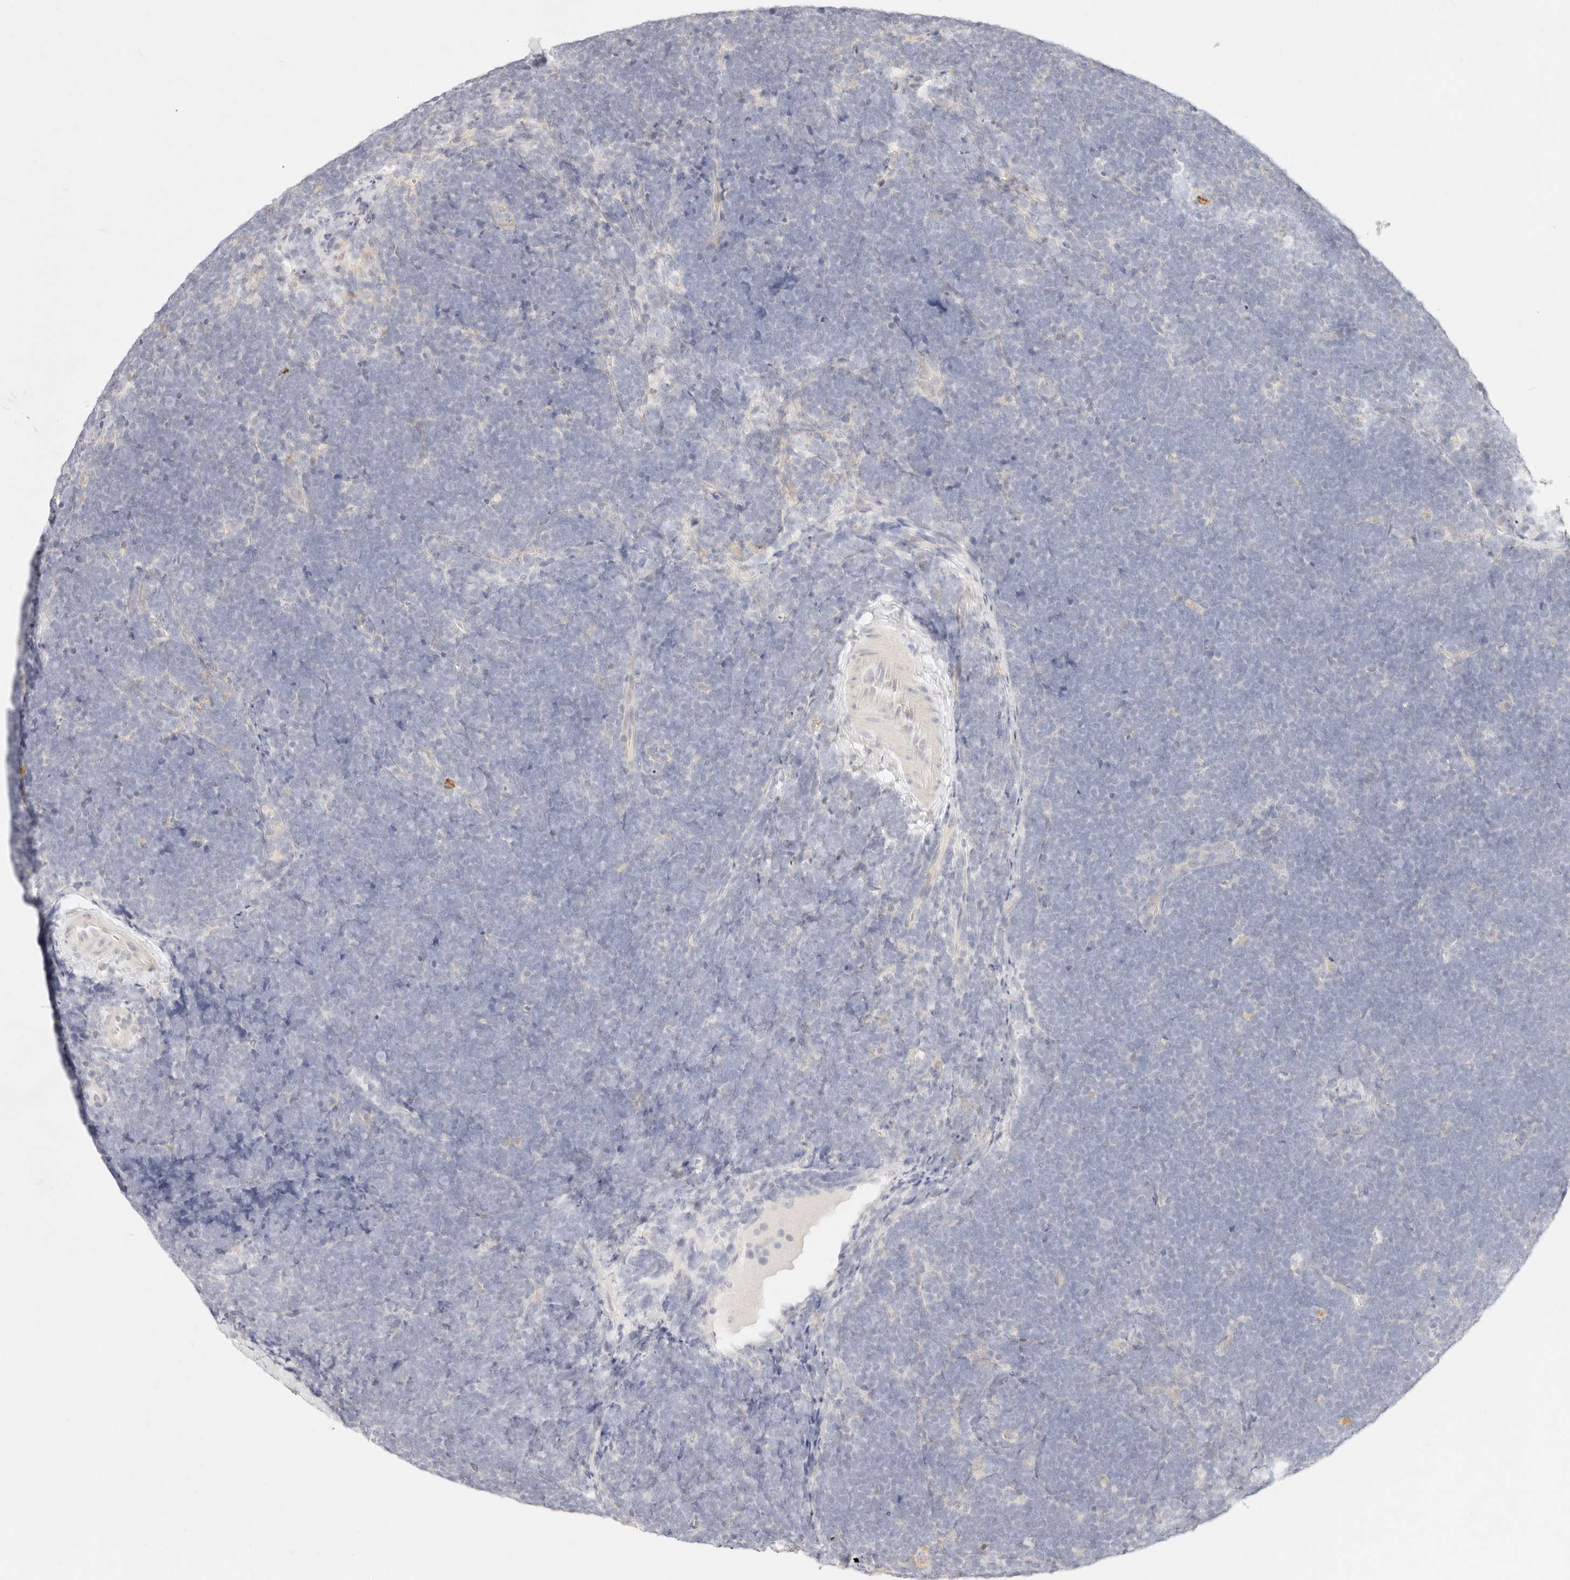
{"staining": {"intensity": "negative", "quantity": "none", "location": "none"}, "tissue": "lymphoma", "cell_type": "Tumor cells", "image_type": "cancer", "snomed": [{"axis": "morphology", "description": "Malignant lymphoma, non-Hodgkin's type, High grade"}, {"axis": "topography", "description": "Lymph node"}], "caption": "Immunohistochemistry (IHC) photomicrograph of human malignant lymphoma, non-Hodgkin's type (high-grade) stained for a protein (brown), which exhibits no staining in tumor cells.", "gene": "GPR84", "patient": {"sex": "male", "age": 13}}